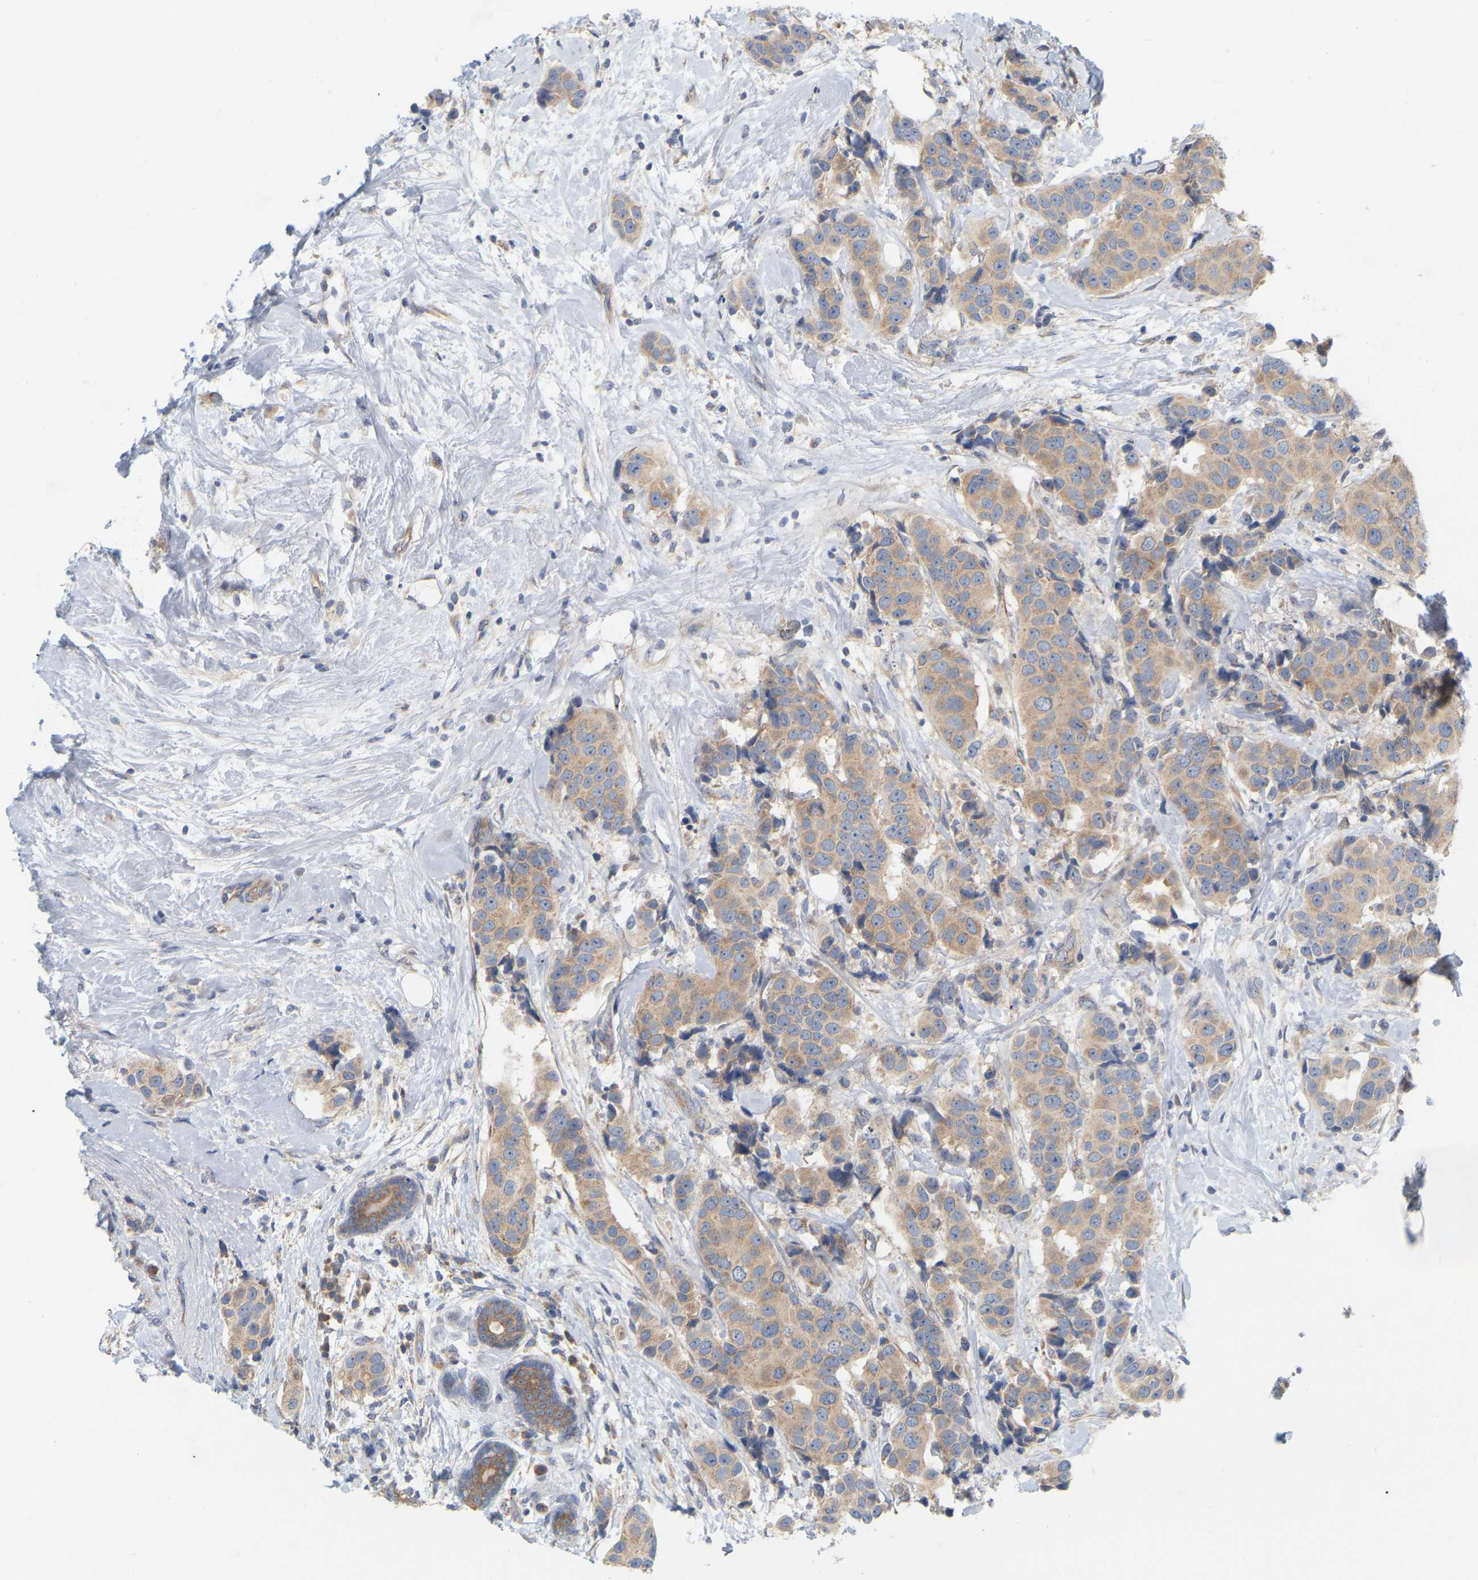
{"staining": {"intensity": "weak", "quantity": ">75%", "location": "cytoplasmic/membranous"}, "tissue": "breast cancer", "cell_type": "Tumor cells", "image_type": "cancer", "snomed": [{"axis": "morphology", "description": "Normal tissue, NOS"}, {"axis": "morphology", "description": "Duct carcinoma"}, {"axis": "topography", "description": "Breast"}], "caption": "About >75% of tumor cells in breast intraductal carcinoma display weak cytoplasmic/membranous protein staining as visualized by brown immunohistochemical staining.", "gene": "MINDY4", "patient": {"sex": "female", "age": 39}}